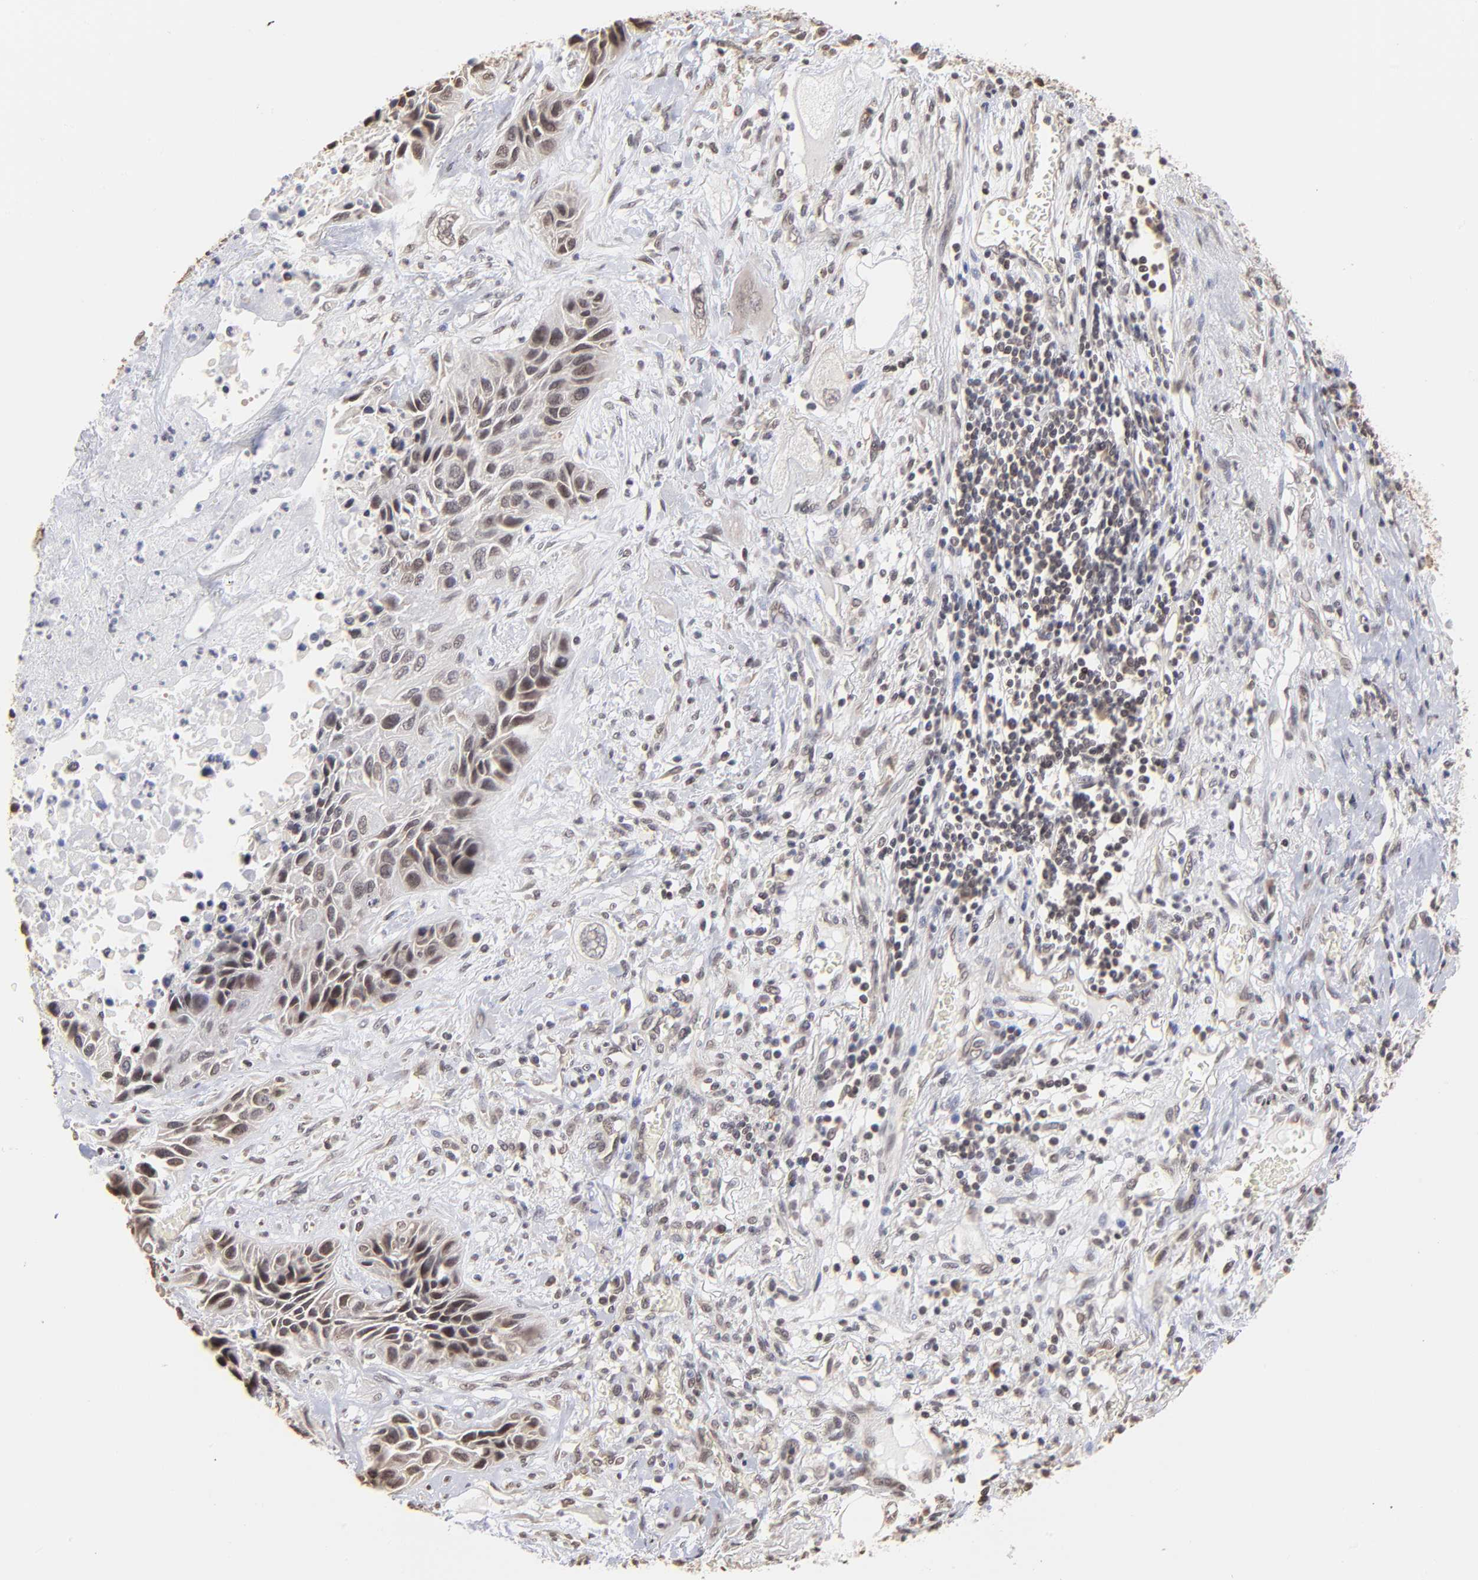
{"staining": {"intensity": "weak", "quantity": "25%-75%", "location": "nuclear"}, "tissue": "lung cancer", "cell_type": "Tumor cells", "image_type": "cancer", "snomed": [{"axis": "morphology", "description": "Squamous cell carcinoma, NOS"}, {"axis": "topography", "description": "Lung"}], "caption": "Protein staining reveals weak nuclear positivity in approximately 25%-75% of tumor cells in lung cancer. The staining is performed using DAB (3,3'-diaminobenzidine) brown chromogen to label protein expression. The nuclei are counter-stained blue using hematoxylin.", "gene": "BRPF1", "patient": {"sex": "female", "age": 76}}